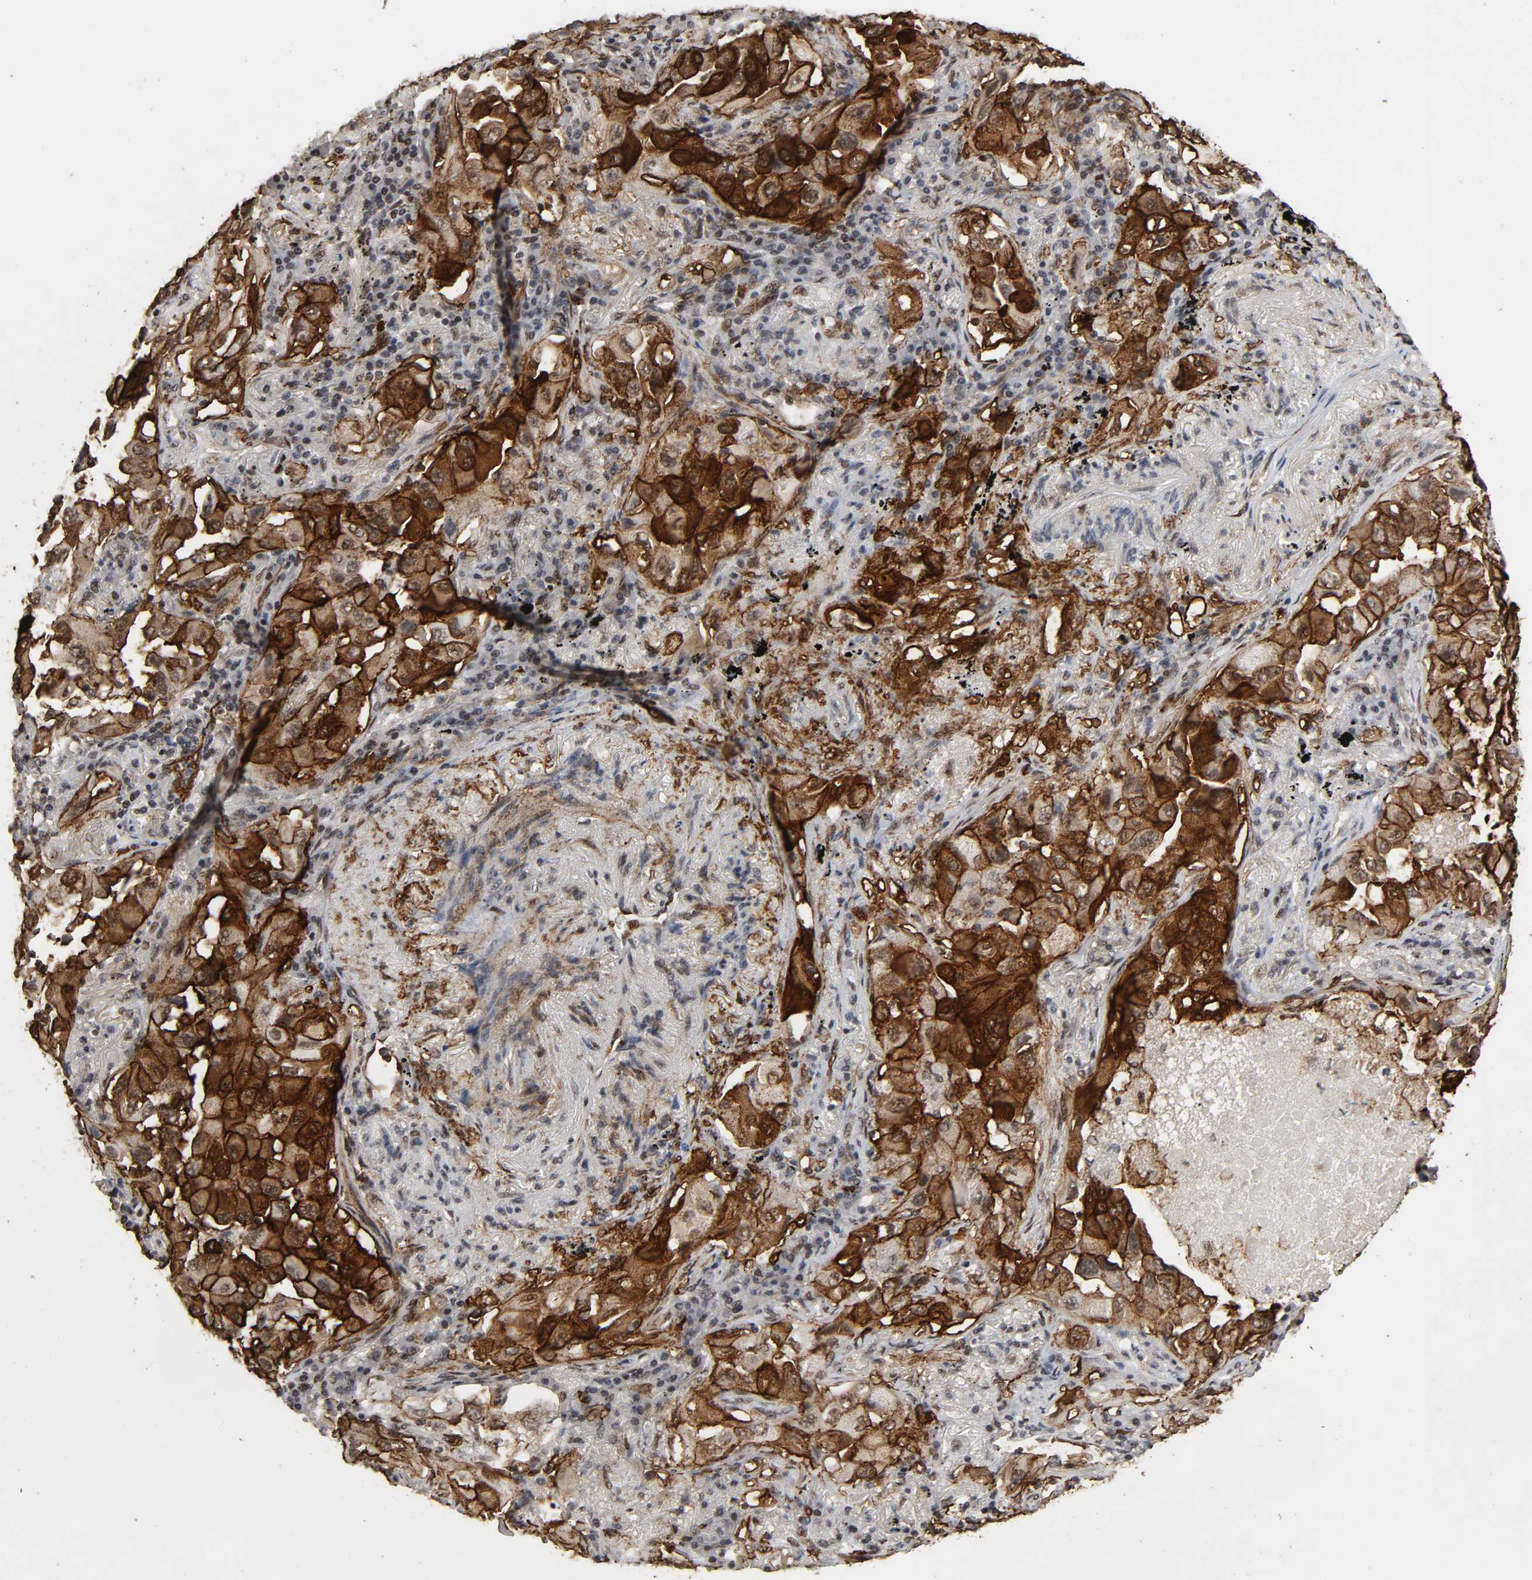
{"staining": {"intensity": "strong", "quantity": "25%-75%", "location": "cytoplasmic/membranous,nuclear"}, "tissue": "lung cancer", "cell_type": "Tumor cells", "image_type": "cancer", "snomed": [{"axis": "morphology", "description": "Adenocarcinoma, NOS"}, {"axis": "topography", "description": "Lung"}], "caption": "A micrograph of lung adenocarcinoma stained for a protein shows strong cytoplasmic/membranous and nuclear brown staining in tumor cells.", "gene": "AHNAK2", "patient": {"sex": "female", "age": 65}}